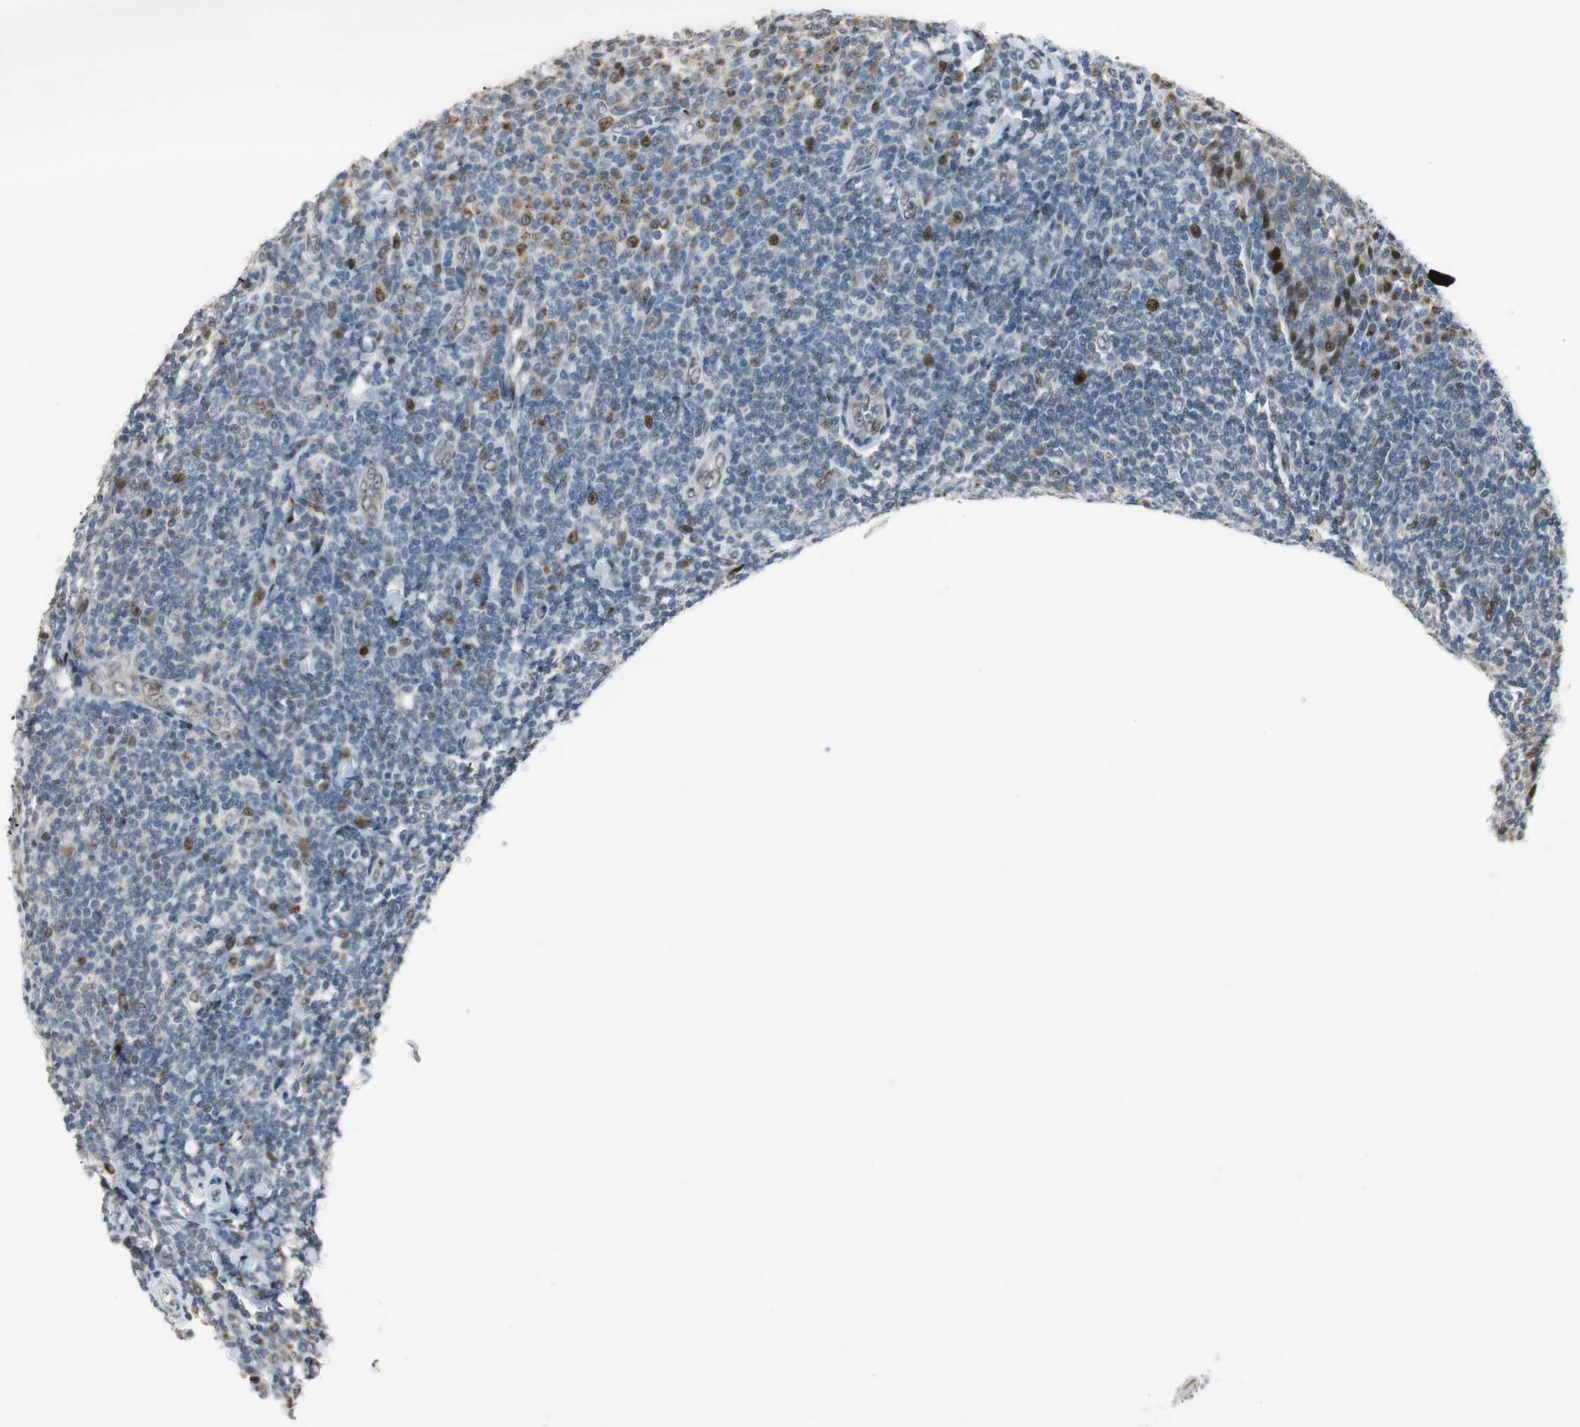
{"staining": {"intensity": "moderate", "quantity": "<25%", "location": "nuclear"}, "tissue": "tonsil", "cell_type": "Germinal center cells", "image_type": "normal", "snomed": [{"axis": "morphology", "description": "Normal tissue, NOS"}, {"axis": "topography", "description": "Tonsil"}], "caption": "This histopathology image demonstrates immunohistochemistry (IHC) staining of normal human tonsil, with low moderate nuclear positivity in about <25% of germinal center cells.", "gene": "AJUBA", "patient": {"sex": "male", "age": 31}}